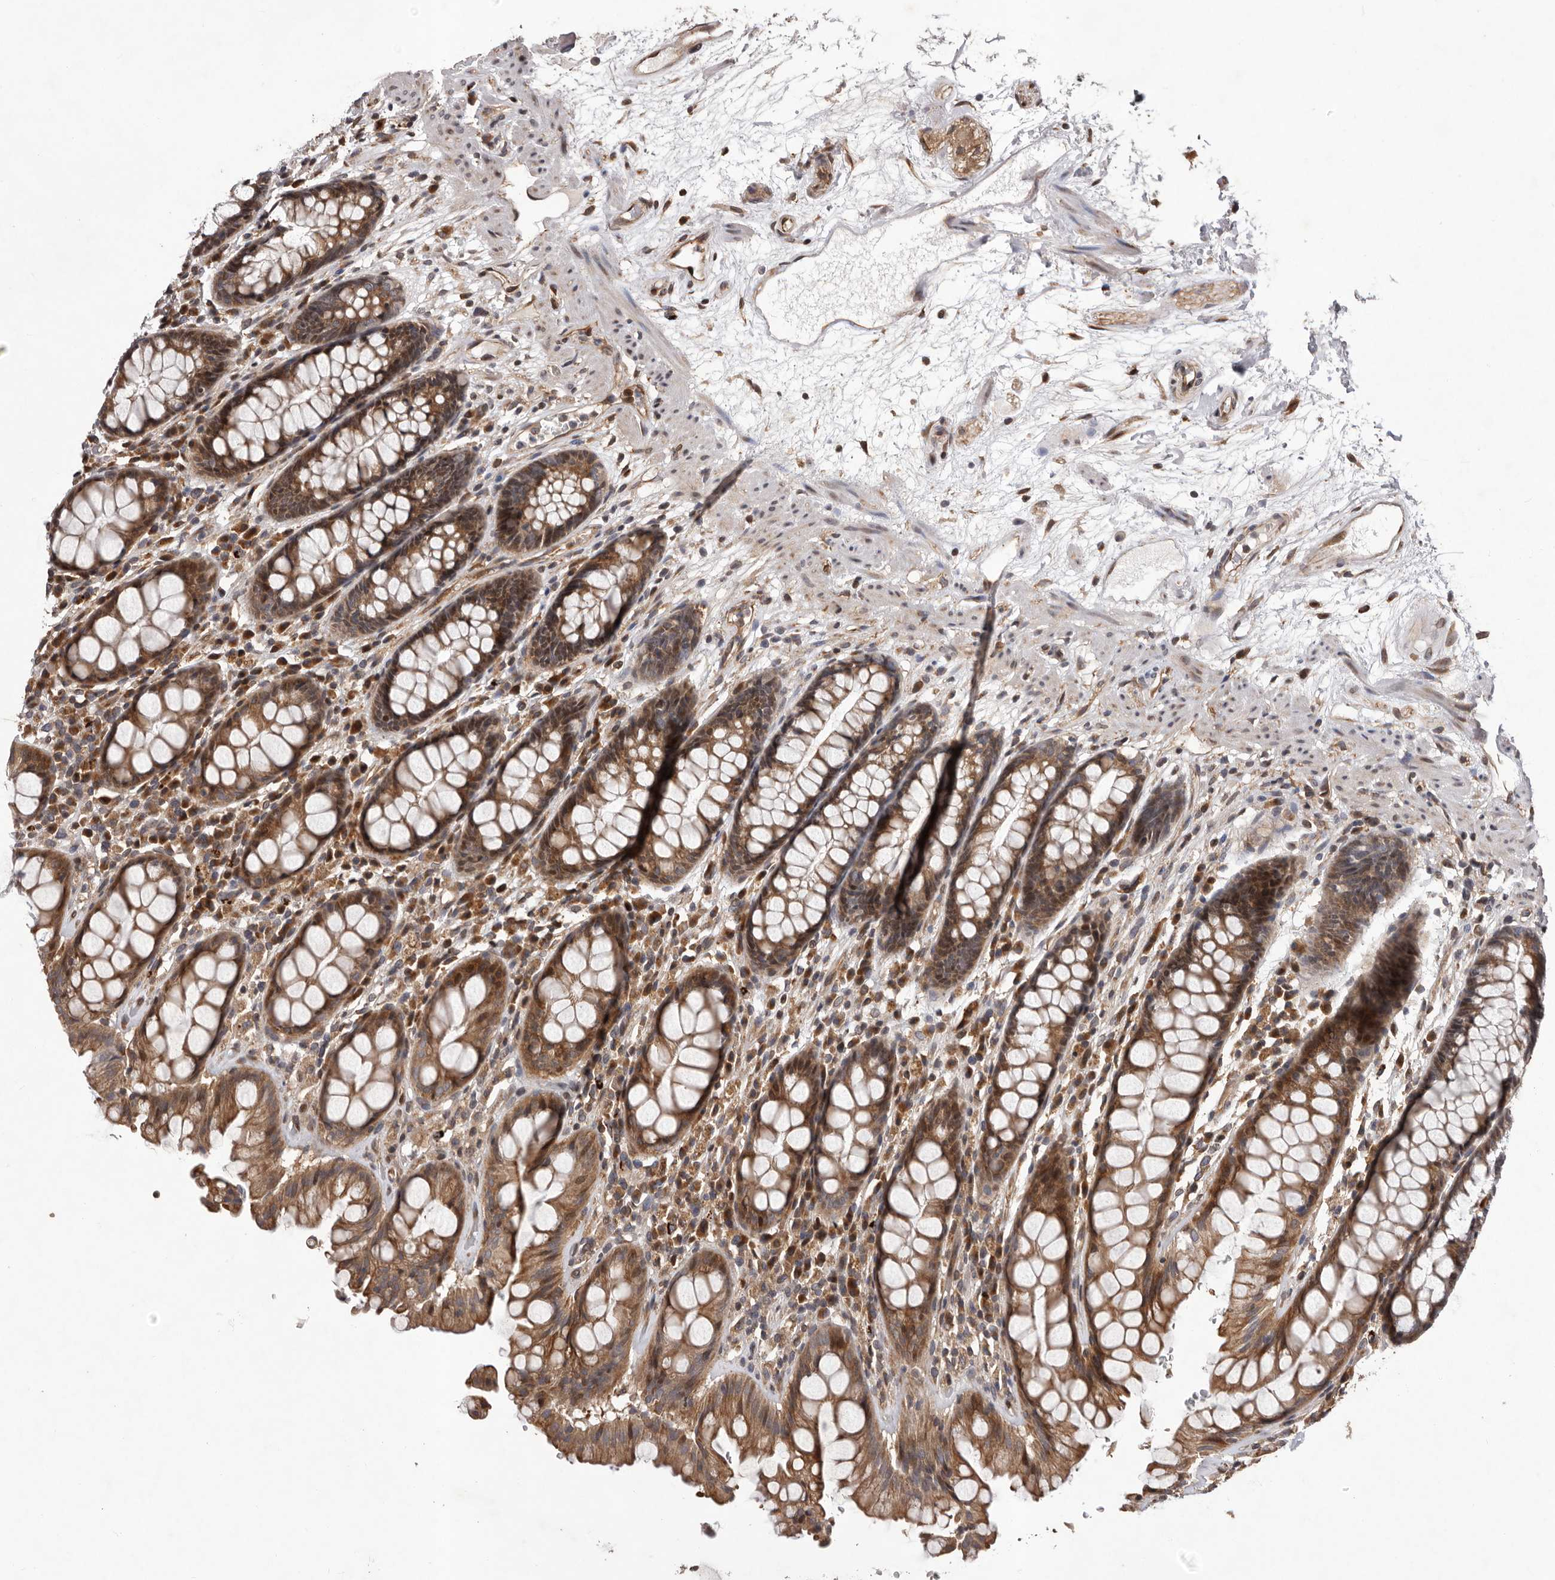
{"staining": {"intensity": "moderate", "quantity": ">75%", "location": "cytoplasmic/membranous"}, "tissue": "rectum", "cell_type": "Glandular cells", "image_type": "normal", "snomed": [{"axis": "morphology", "description": "Normal tissue, NOS"}, {"axis": "topography", "description": "Rectum"}], "caption": "Unremarkable rectum was stained to show a protein in brown. There is medium levels of moderate cytoplasmic/membranous expression in about >75% of glandular cells.", "gene": "GADD45B", "patient": {"sex": "male", "age": 64}}